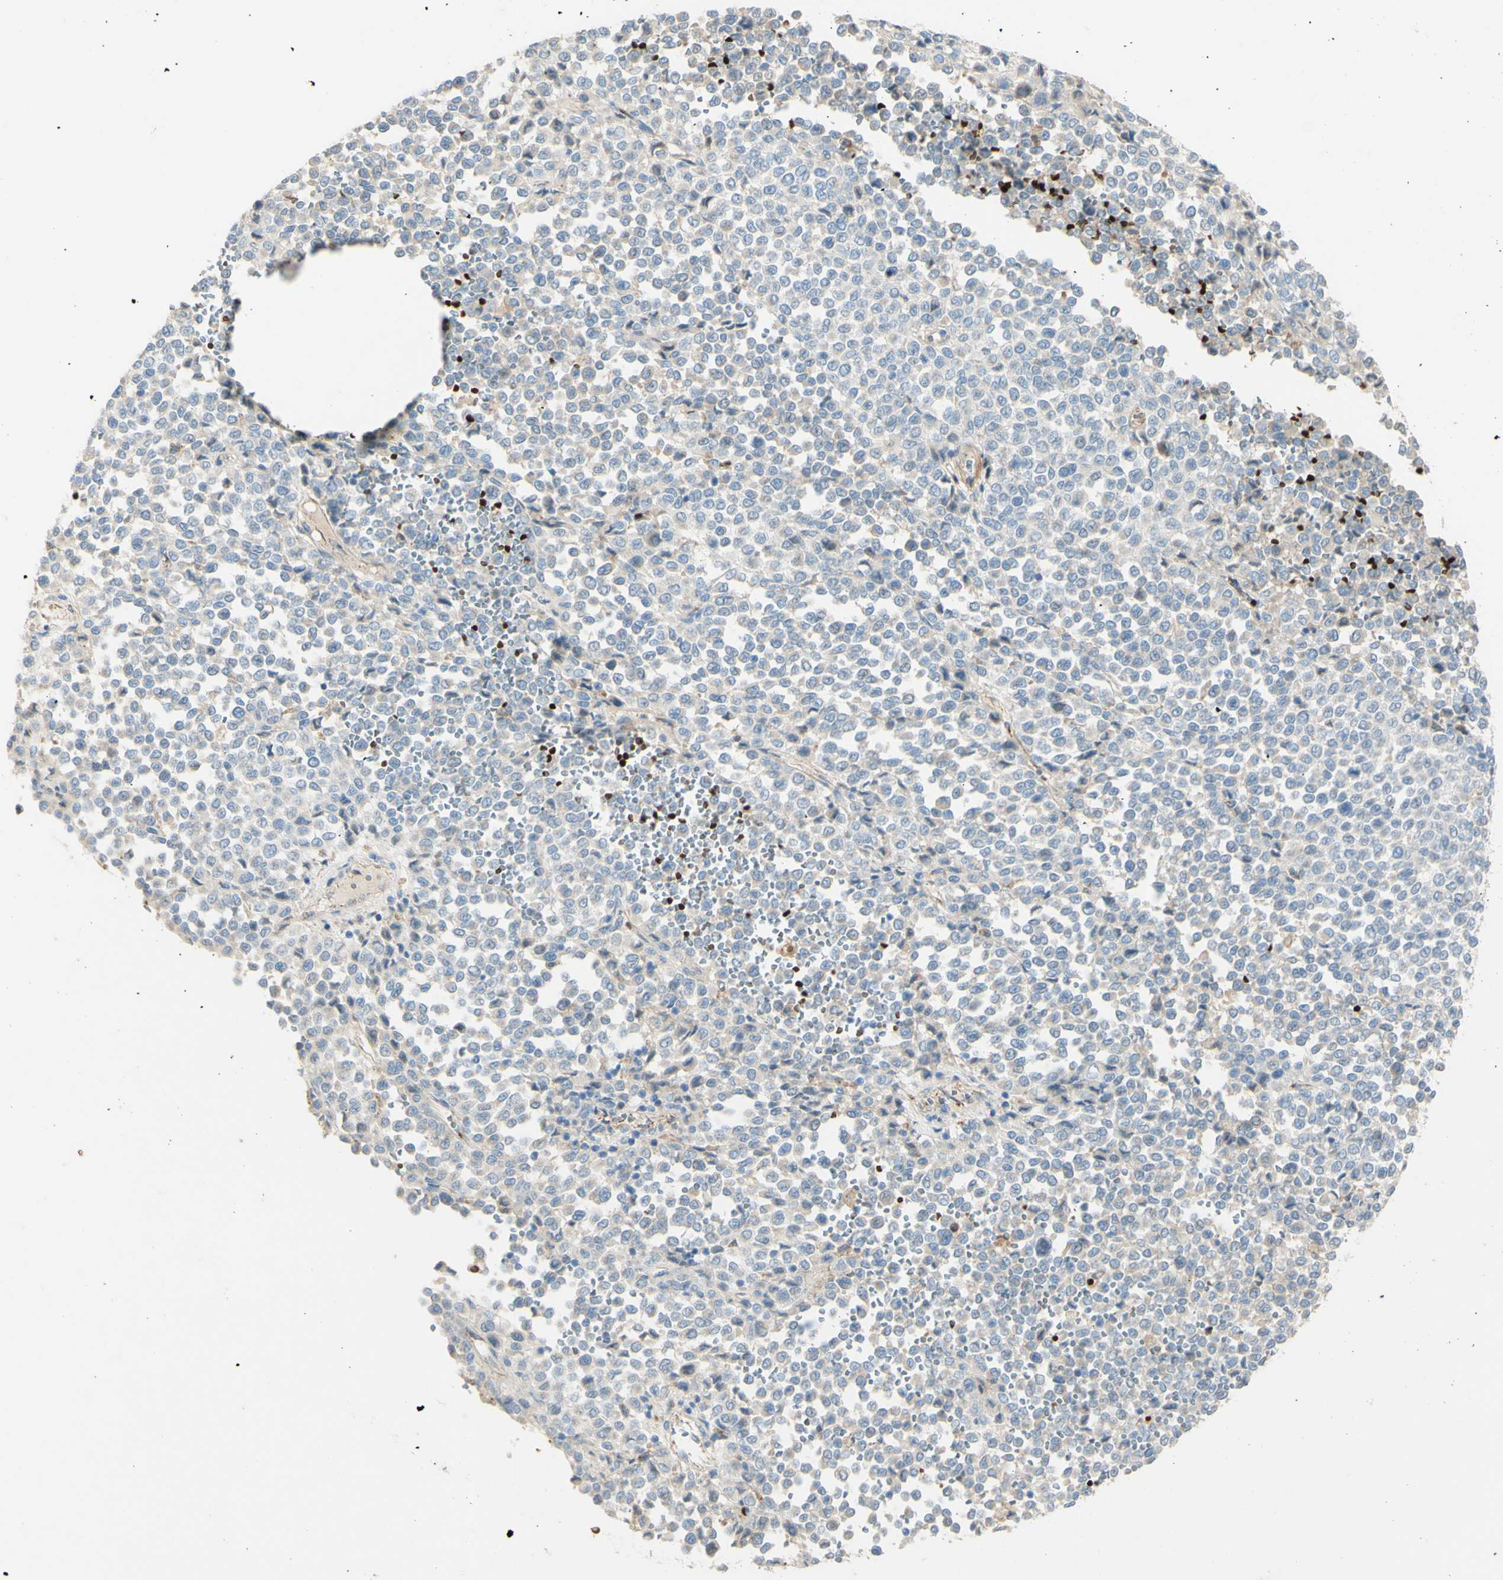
{"staining": {"intensity": "weak", "quantity": "<25%", "location": "cytoplasmic/membranous"}, "tissue": "melanoma", "cell_type": "Tumor cells", "image_type": "cancer", "snomed": [{"axis": "morphology", "description": "Malignant melanoma, Metastatic site"}, {"axis": "topography", "description": "Pancreas"}], "caption": "Immunohistochemistry photomicrograph of neoplastic tissue: malignant melanoma (metastatic site) stained with DAB exhibits no significant protein expression in tumor cells.", "gene": "GAN", "patient": {"sex": "female", "age": 30}}